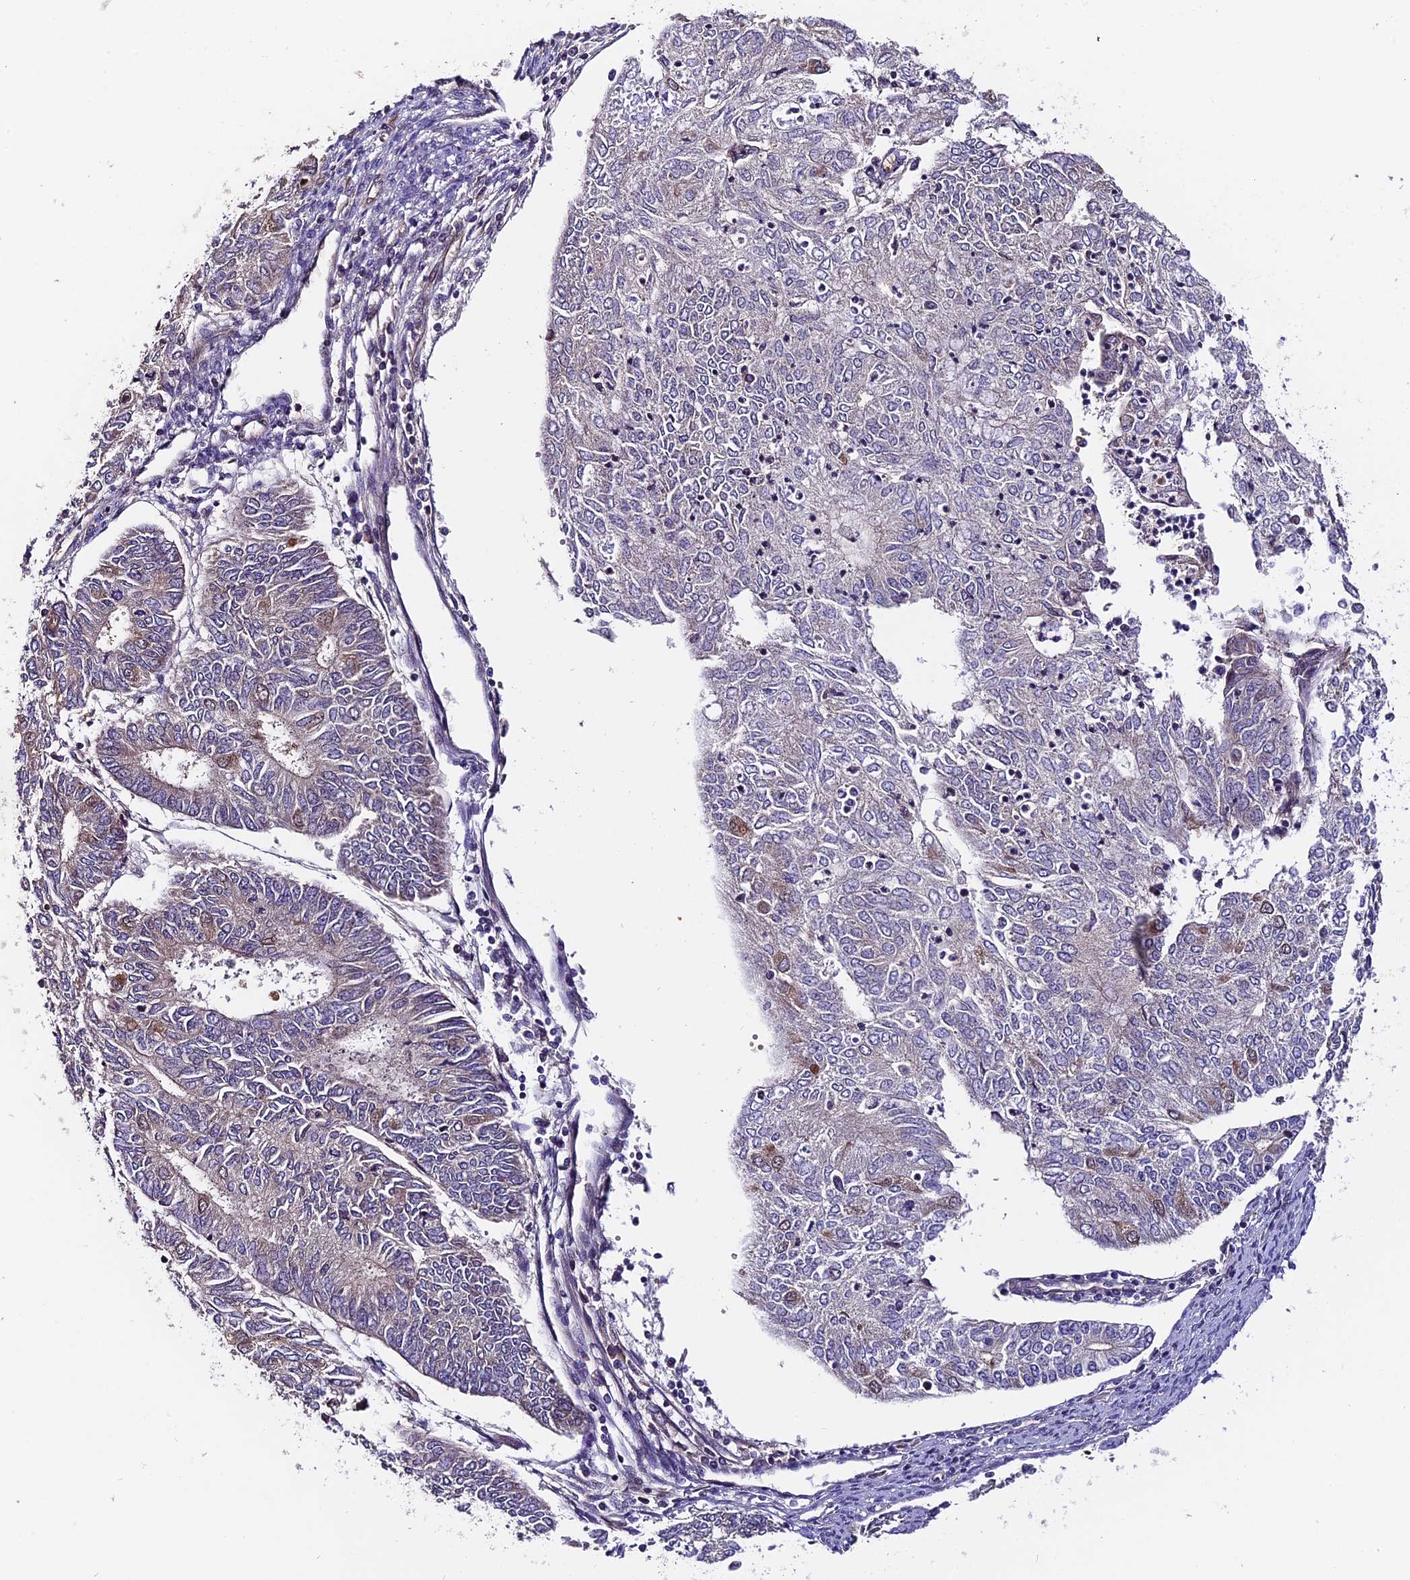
{"staining": {"intensity": "weak", "quantity": "<25%", "location": "cytoplasmic/membranous"}, "tissue": "endometrial cancer", "cell_type": "Tumor cells", "image_type": "cancer", "snomed": [{"axis": "morphology", "description": "Adenocarcinoma, NOS"}, {"axis": "topography", "description": "Endometrium"}], "caption": "Endometrial cancer (adenocarcinoma) was stained to show a protein in brown. There is no significant staining in tumor cells.", "gene": "TRMT1", "patient": {"sex": "female", "age": 68}}